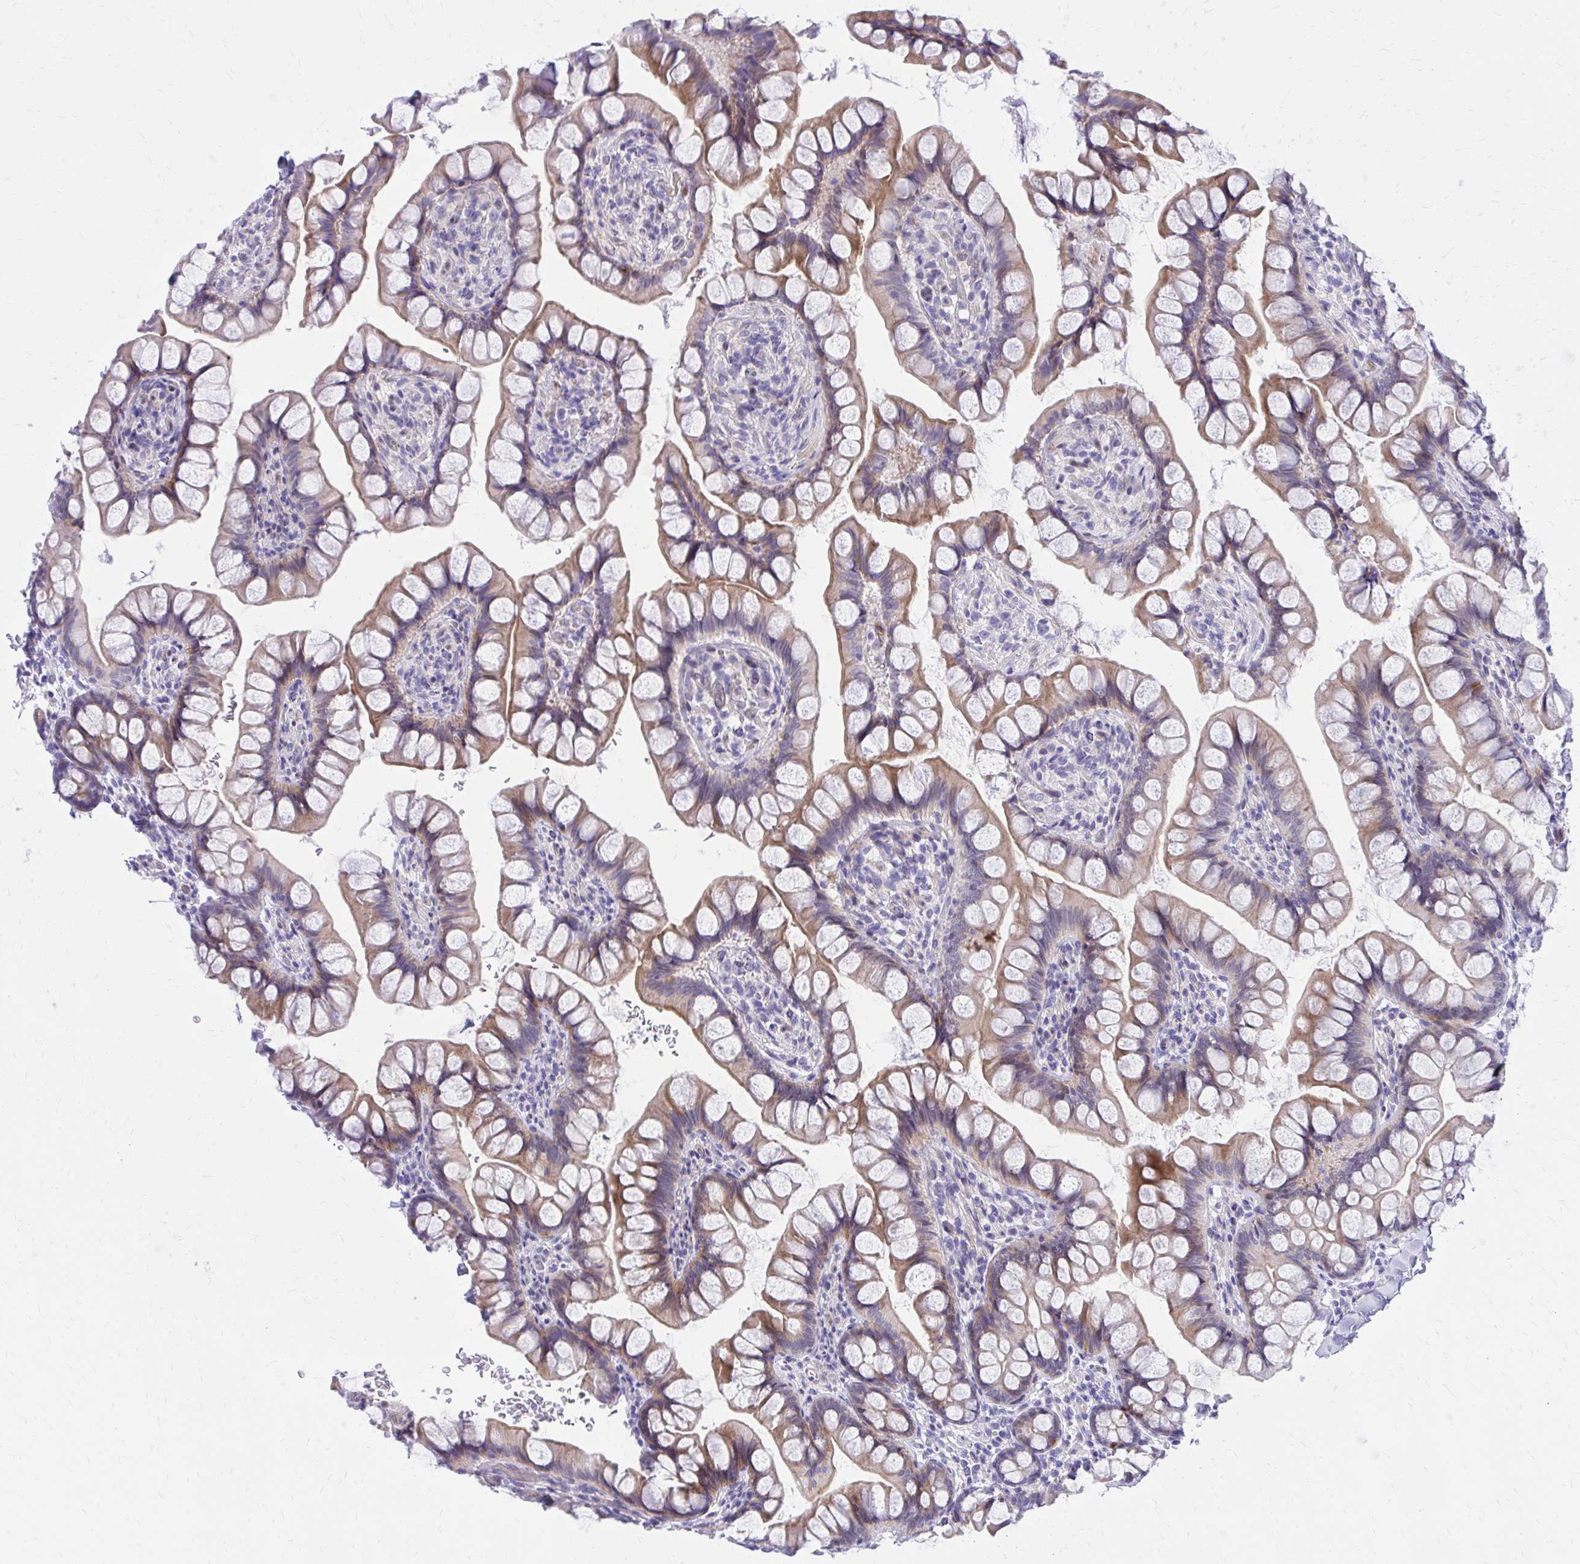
{"staining": {"intensity": "weak", "quantity": "25%-75%", "location": "cytoplasmic/membranous"}, "tissue": "small intestine", "cell_type": "Glandular cells", "image_type": "normal", "snomed": [{"axis": "morphology", "description": "Normal tissue, NOS"}, {"axis": "topography", "description": "Small intestine"}], "caption": "Immunohistochemistry (DAB (3,3'-diaminobenzidine)) staining of normal small intestine exhibits weak cytoplasmic/membranous protein positivity in about 25%-75% of glandular cells. (Stains: DAB in brown, nuclei in blue, Microscopy: brightfield microscopy at high magnification).", "gene": "ADAMTSL1", "patient": {"sex": "male", "age": 70}}